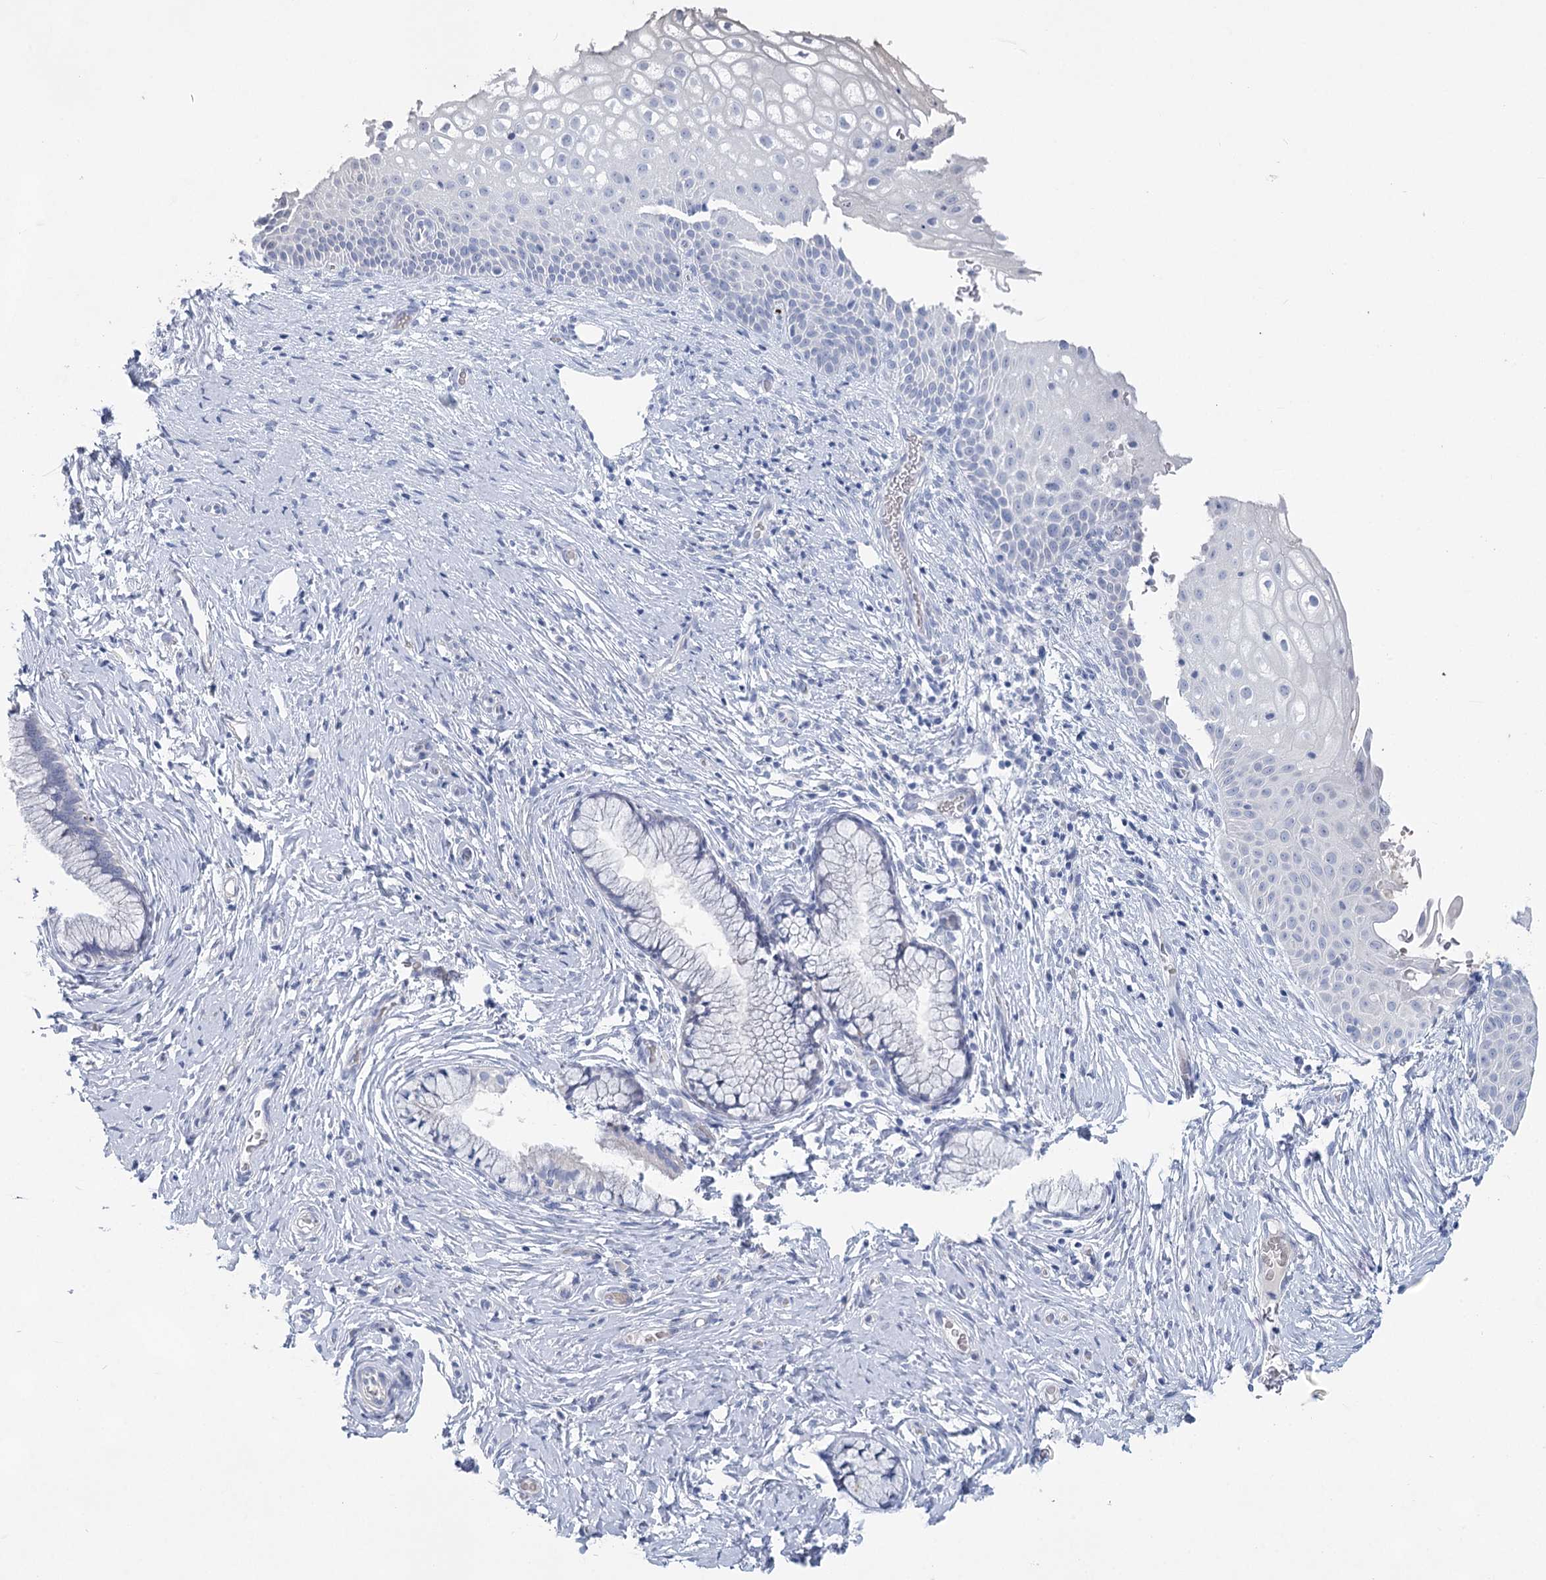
{"staining": {"intensity": "negative", "quantity": "none", "location": "none"}, "tissue": "cervix", "cell_type": "Glandular cells", "image_type": "normal", "snomed": [{"axis": "morphology", "description": "Normal tissue, NOS"}, {"axis": "topography", "description": "Cervix"}], "caption": "A high-resolution micrograph shows IHC staining of benign cervix, which demonstrates no significant positivity in glandular cells.", "gene": "WDR74", "patient": {"sex": "female", "age": 33}}